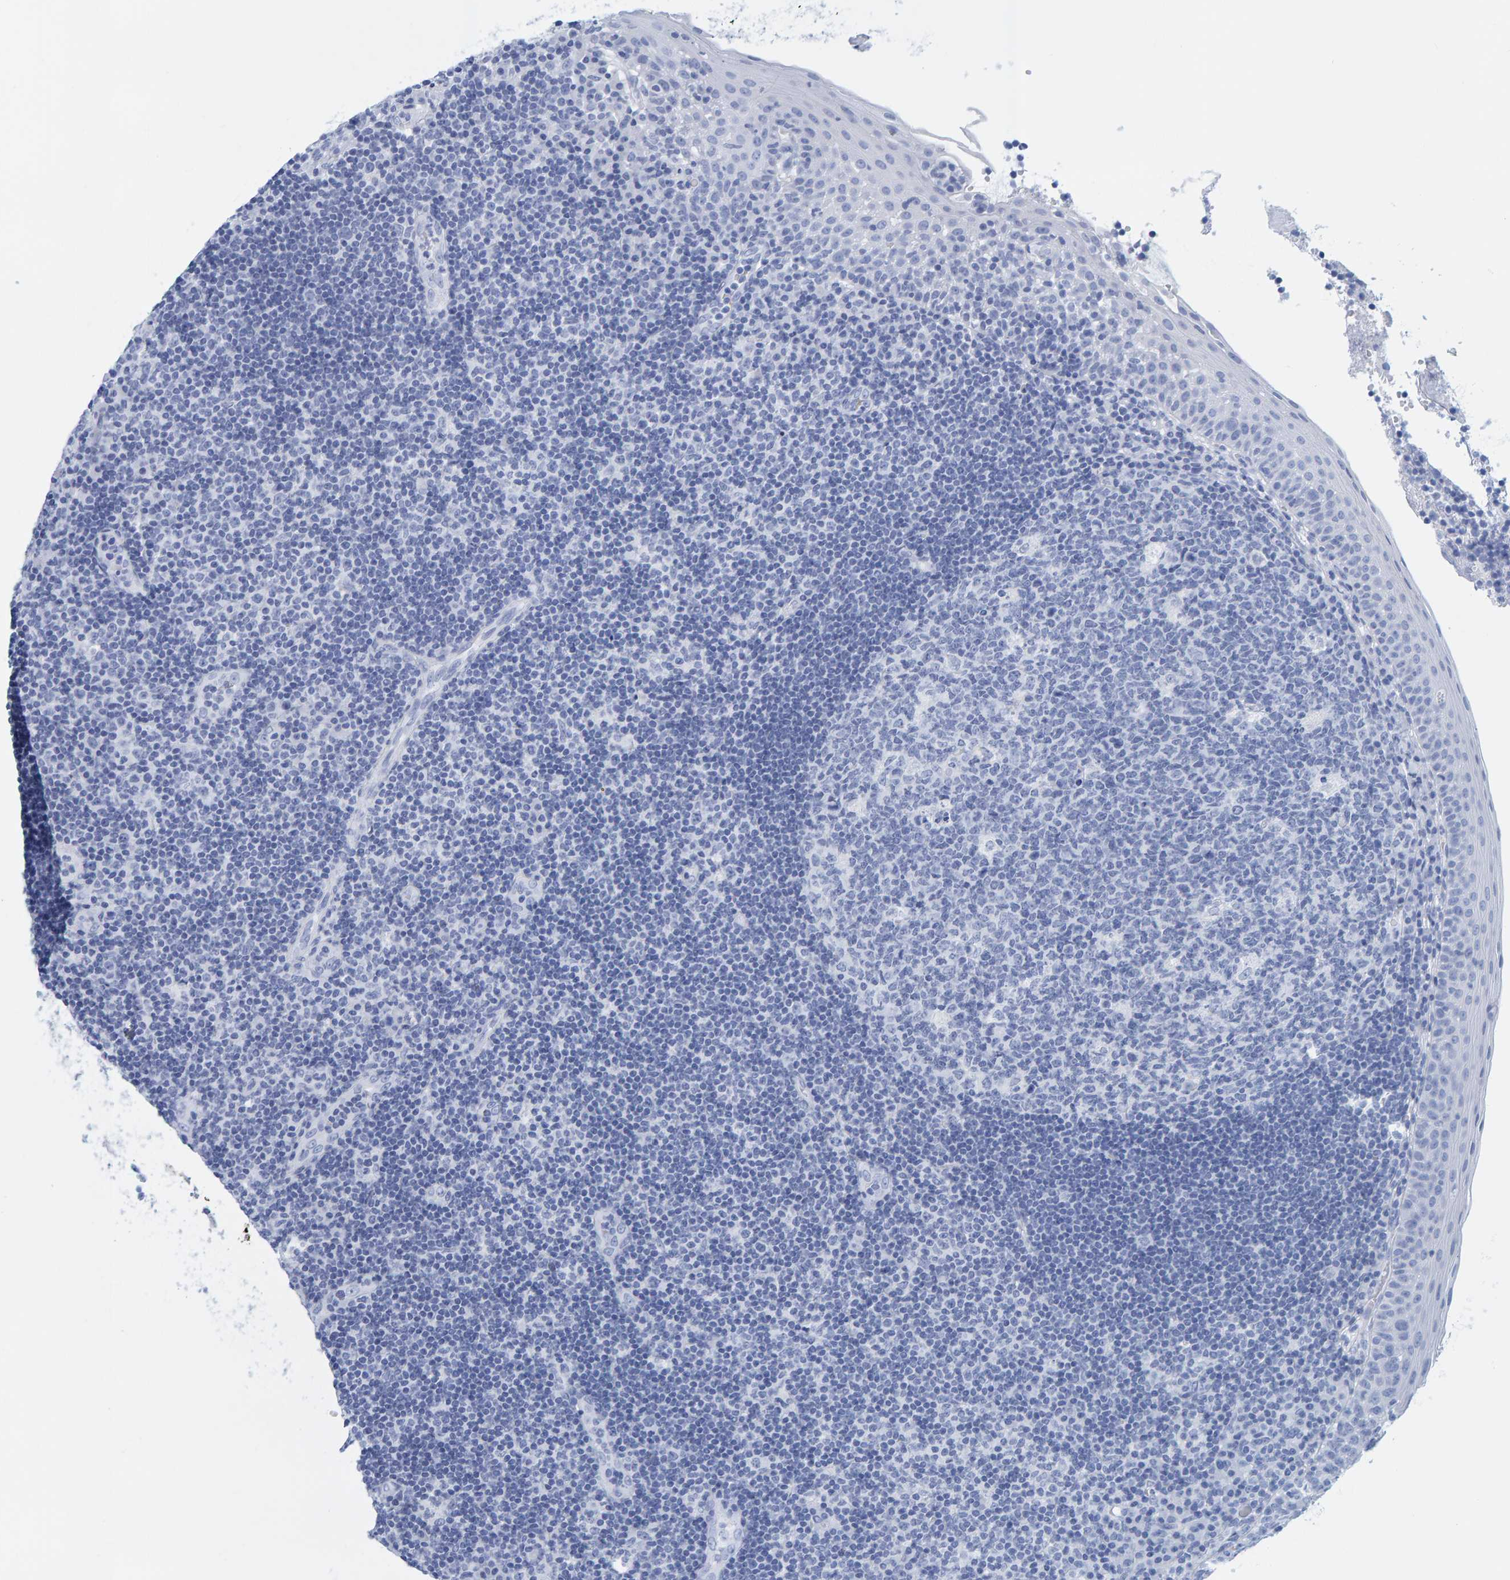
{"staining": {"intensity": "negative", "quantity": "none", "location": "none"}, "tissue": "tonsil", "cell_type": "Germinal center cells", "image_type": "normal", "snomed": [{"axis": "morphology", "description": "Normal tissue, NOS"}, {"axis": "topography", "description": "Tonsil"}], "caption": "Protein analysis of normal tonsil shows no significant positivity in germinal center cells. Brightfield microscopy of immunohistochemistry stained with DAB (brown) and hematoxylin (blue), captured at high magnification.", "gene": "SFTPC", "patient": {"sex": "female", "age": 40}}